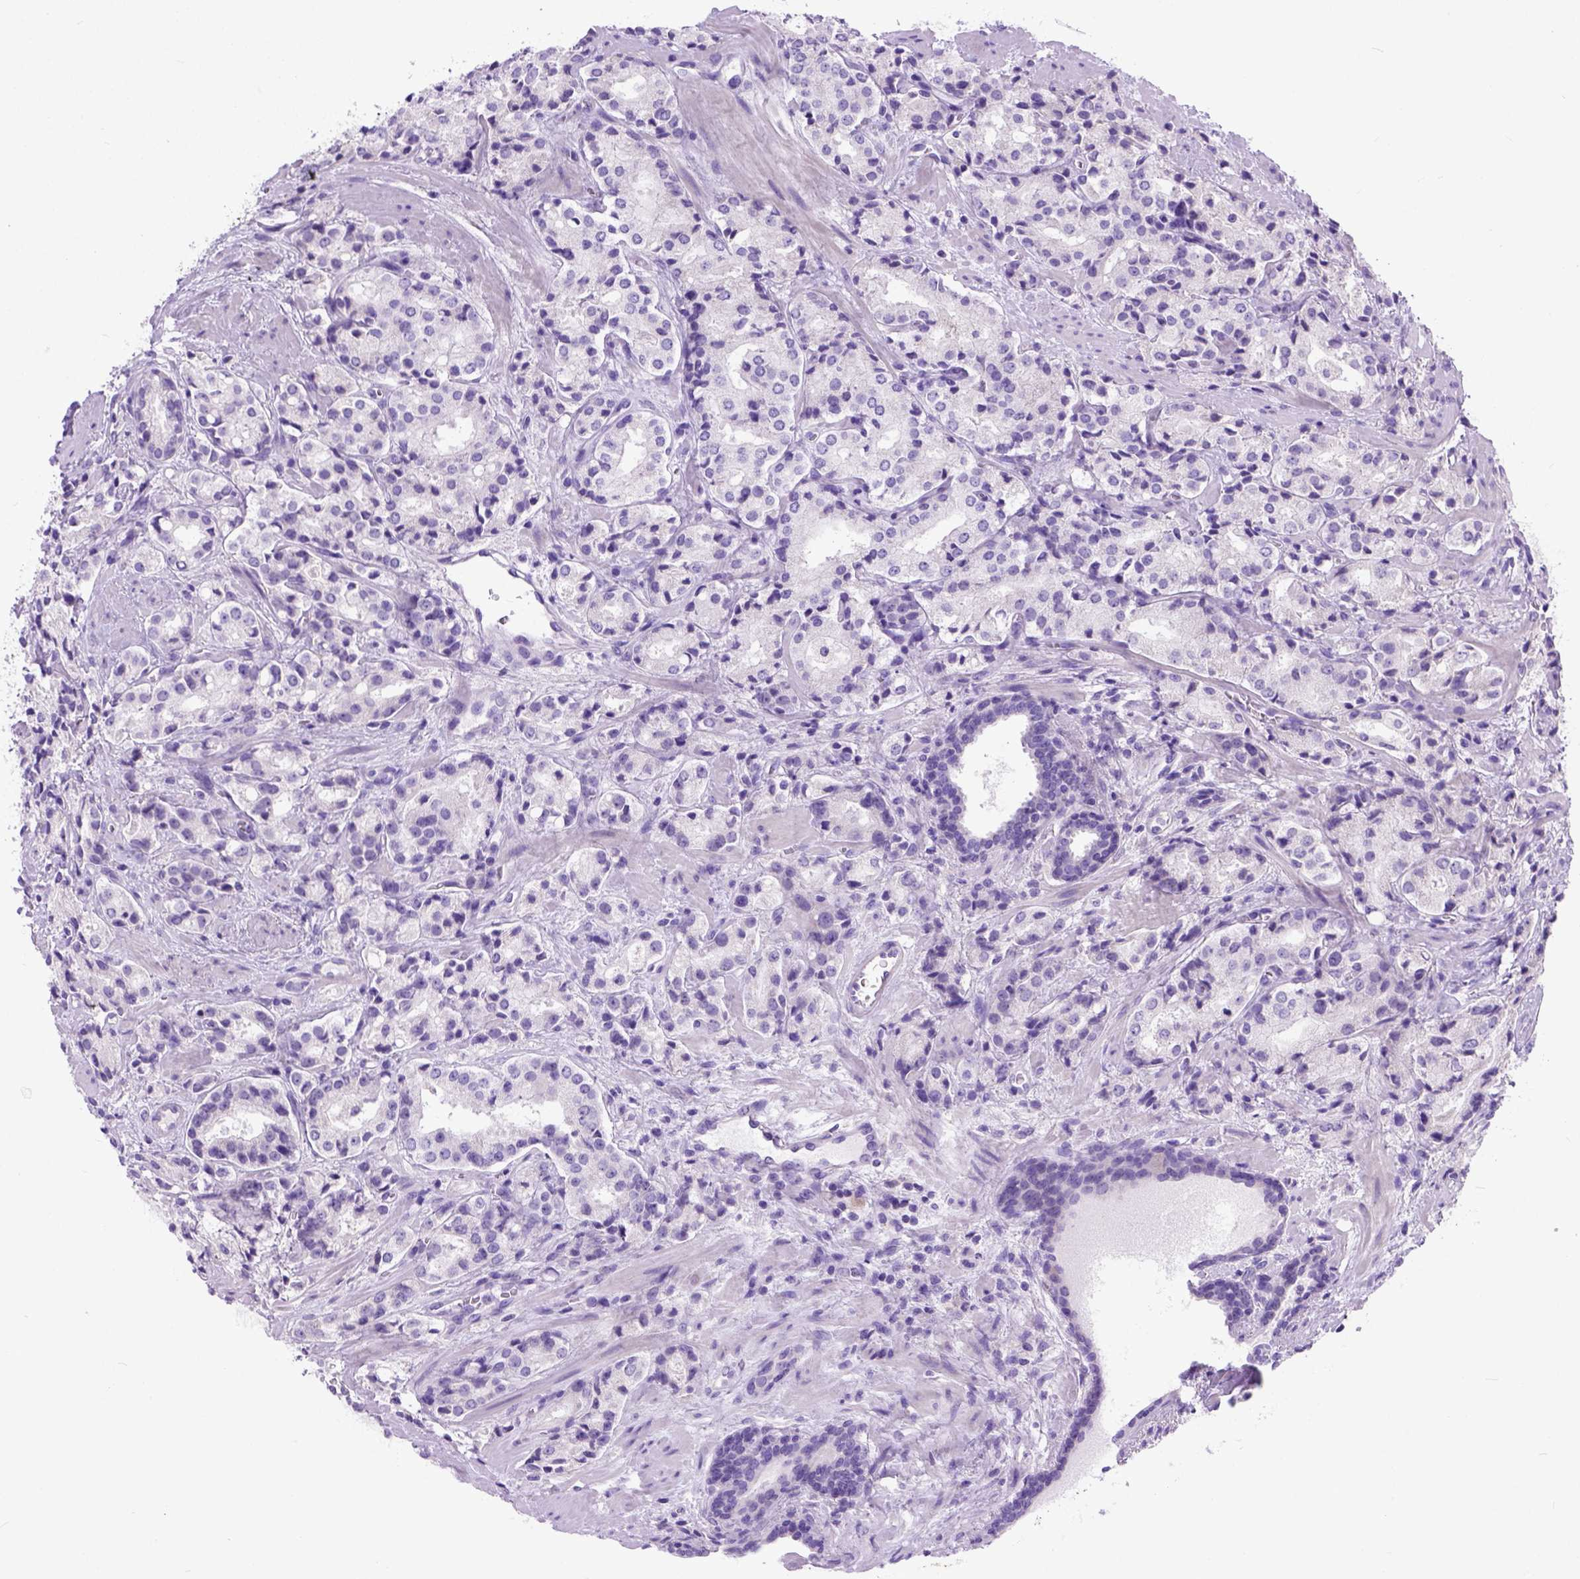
{"staining": {"intensity": "negative", "quantity": "none", "location": "none"}, "tissue": "prostate cancer", "cell_type": "Tumor cells", "image_type": "cancer", "snomed": [{"axis": "morphology", "description": "Adenocarcinoma, Low grade"}, {"axis": "topography", "description": "Prostate"}], "caption": "Immunohistochemistry (IHC) photomicrograph of low-grade adenocarcinoma (prostate) stained for a protein (brown), which displays no positivity in tumor cells.", "gene": "ODAD3", "patient": {"sex": "male", "age": 56}}